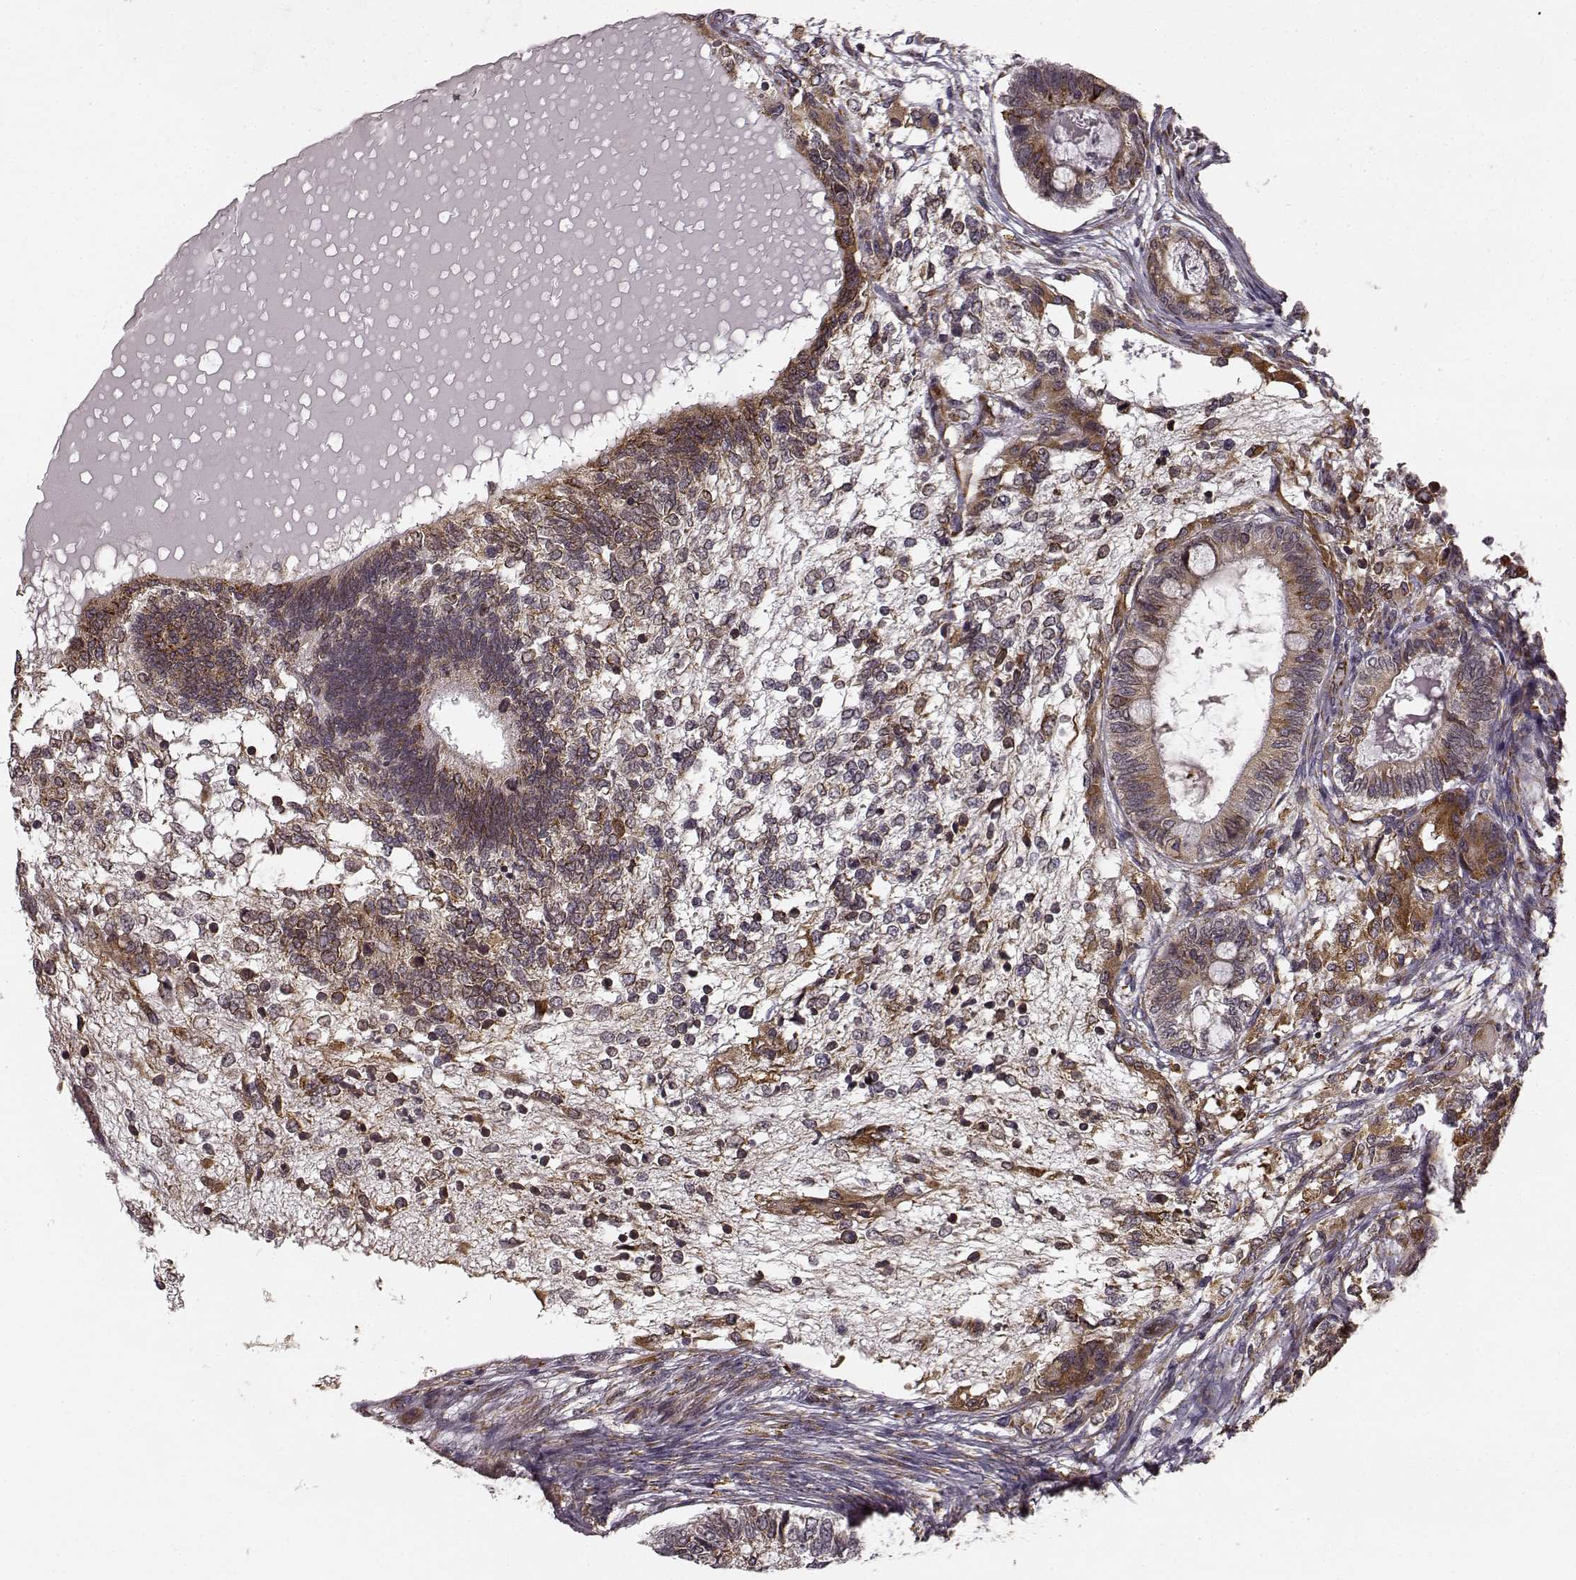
{"staining": {"intensity": "weak", "quantity": ">75%", "location": "cytoplasmic/membranous"}, "tissue": "testis cancer", "cell_type": "Tumor cells", "image_type": "cancer", "snomed": [{"axis": "morphology", "description": "Seminoma, NOS"}, {"axis": "morphology", "description": "Carcinoma, Embryonal, NOS"}, {"axis": "topography", "description": "Testis"}], "caption": "Weak cytoplasmic/membranous protein expression is appreciated in about >75% of tumor cells in testis embryonal carcinoma.", "gene": "TMEM14A", "patient": {"sex": "male", "age": 41}}